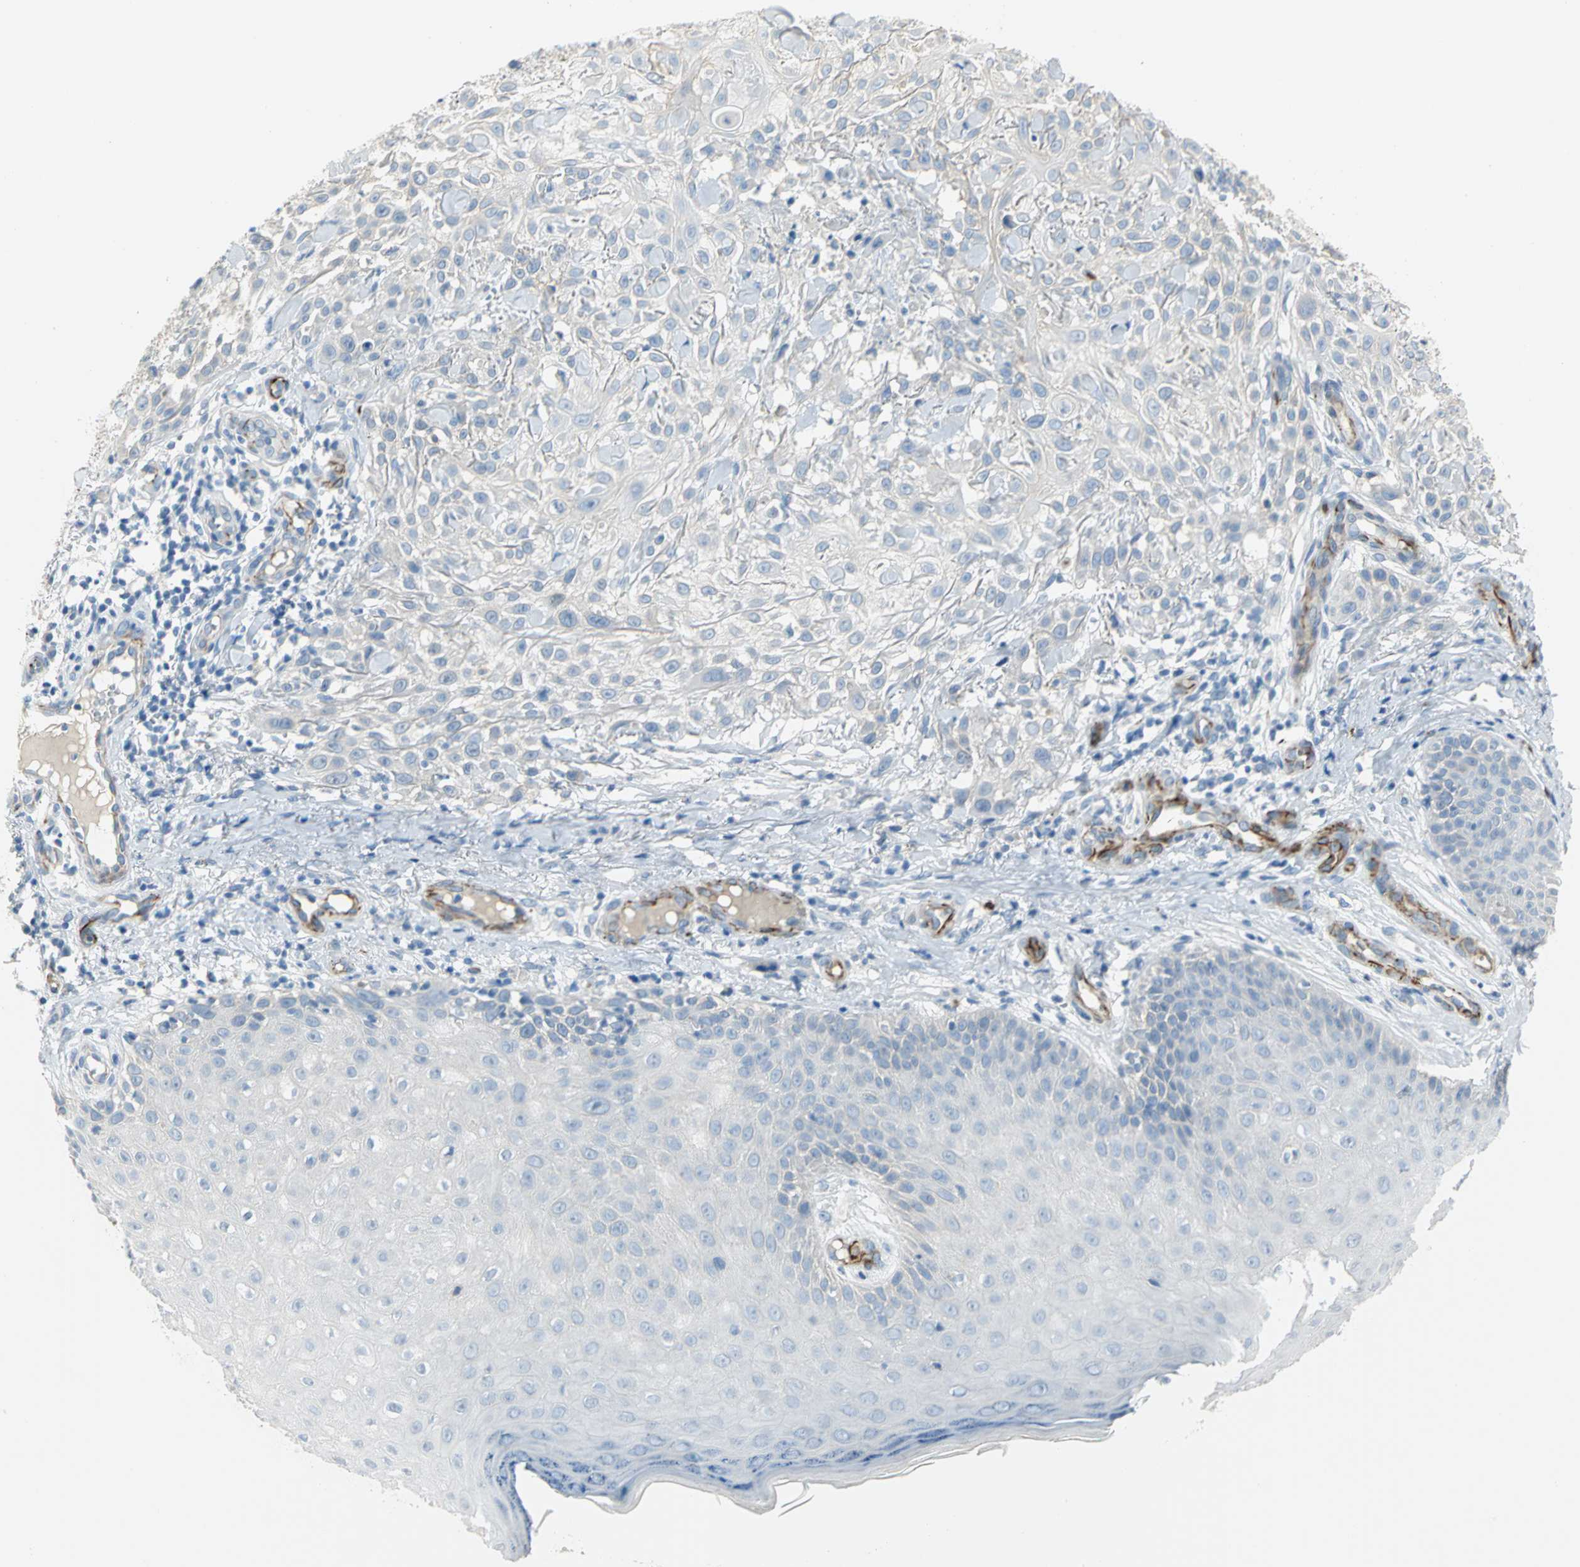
{"staining": {"intensity": "negative", "quantity": "none", "location": "none"}, "tissue": "skin cancer", "cell_type": "Tumor cells", "image_type": "cancer", "snomed": [{"axis": "morphology", "description": "Squamous cell carcinoma, NOS"}, {"axis": "topography", "description": "Skin"}], "caption": "Immunohistochemistry (IHC) photomicrograph of human skin cancer (squamous cell carcinoma) stained for a protein (brown), which reveals no staining in tumor cells.", "gene": "ALOX15", "patient": {"sex": "female", "age": 42}}